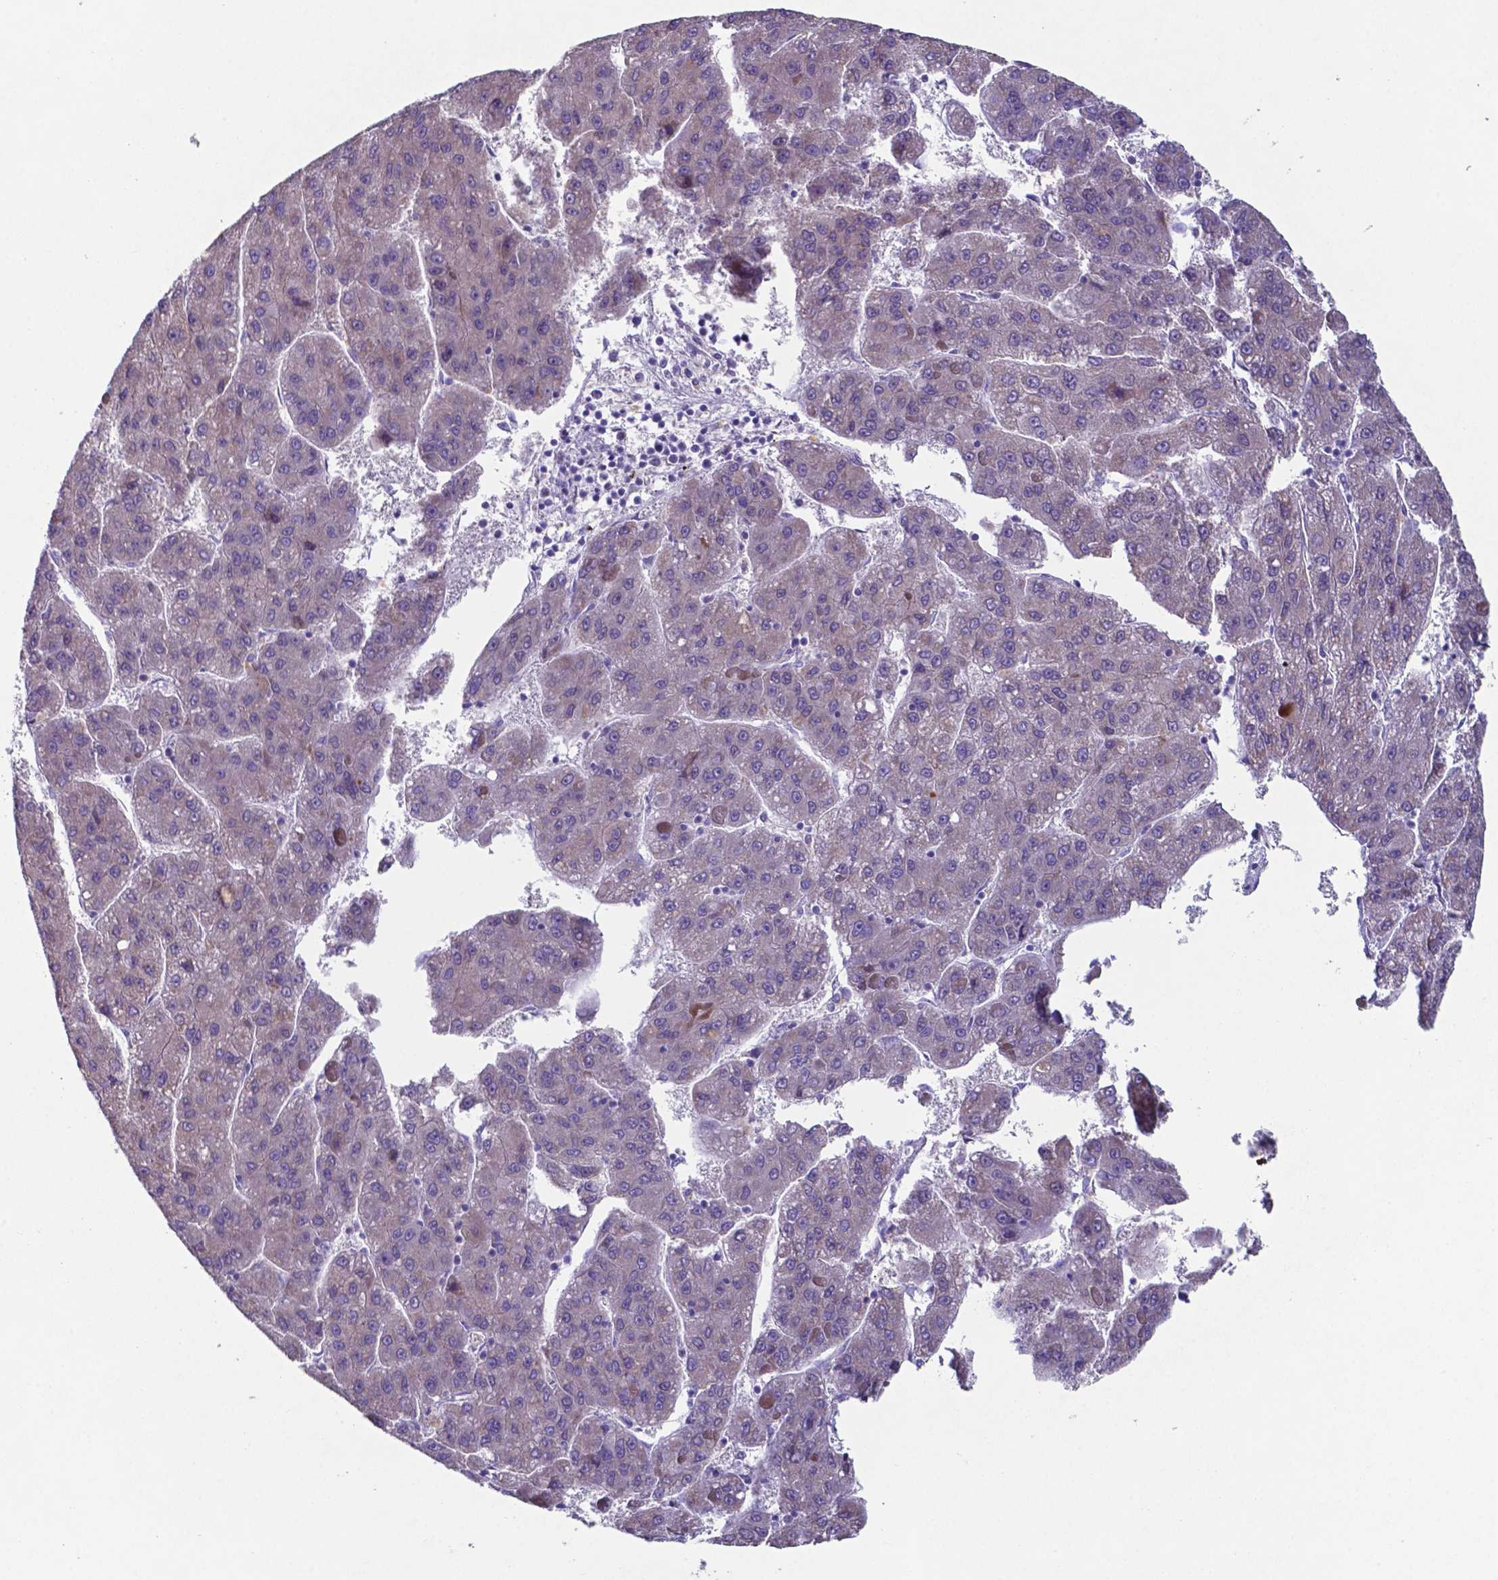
{"staining": {"intensity": "negative", "quantity": "none", "location": "none"}, "tissue": "liver cancer", "cell_type": "Tumor cells", "image_type": "cancer", "snomed": [{"axis": "morphology", "description": "Carcinoma, Hepatocellular, NOS"}, {"axis": "topography", "description": "Liver"}], "caption": "Protein analysis of liver hepatocellular carcinoma displays no significant staining in tumor cells.", "gene": "TYRO3", "patient": {"sex": "female", "age": 82}}